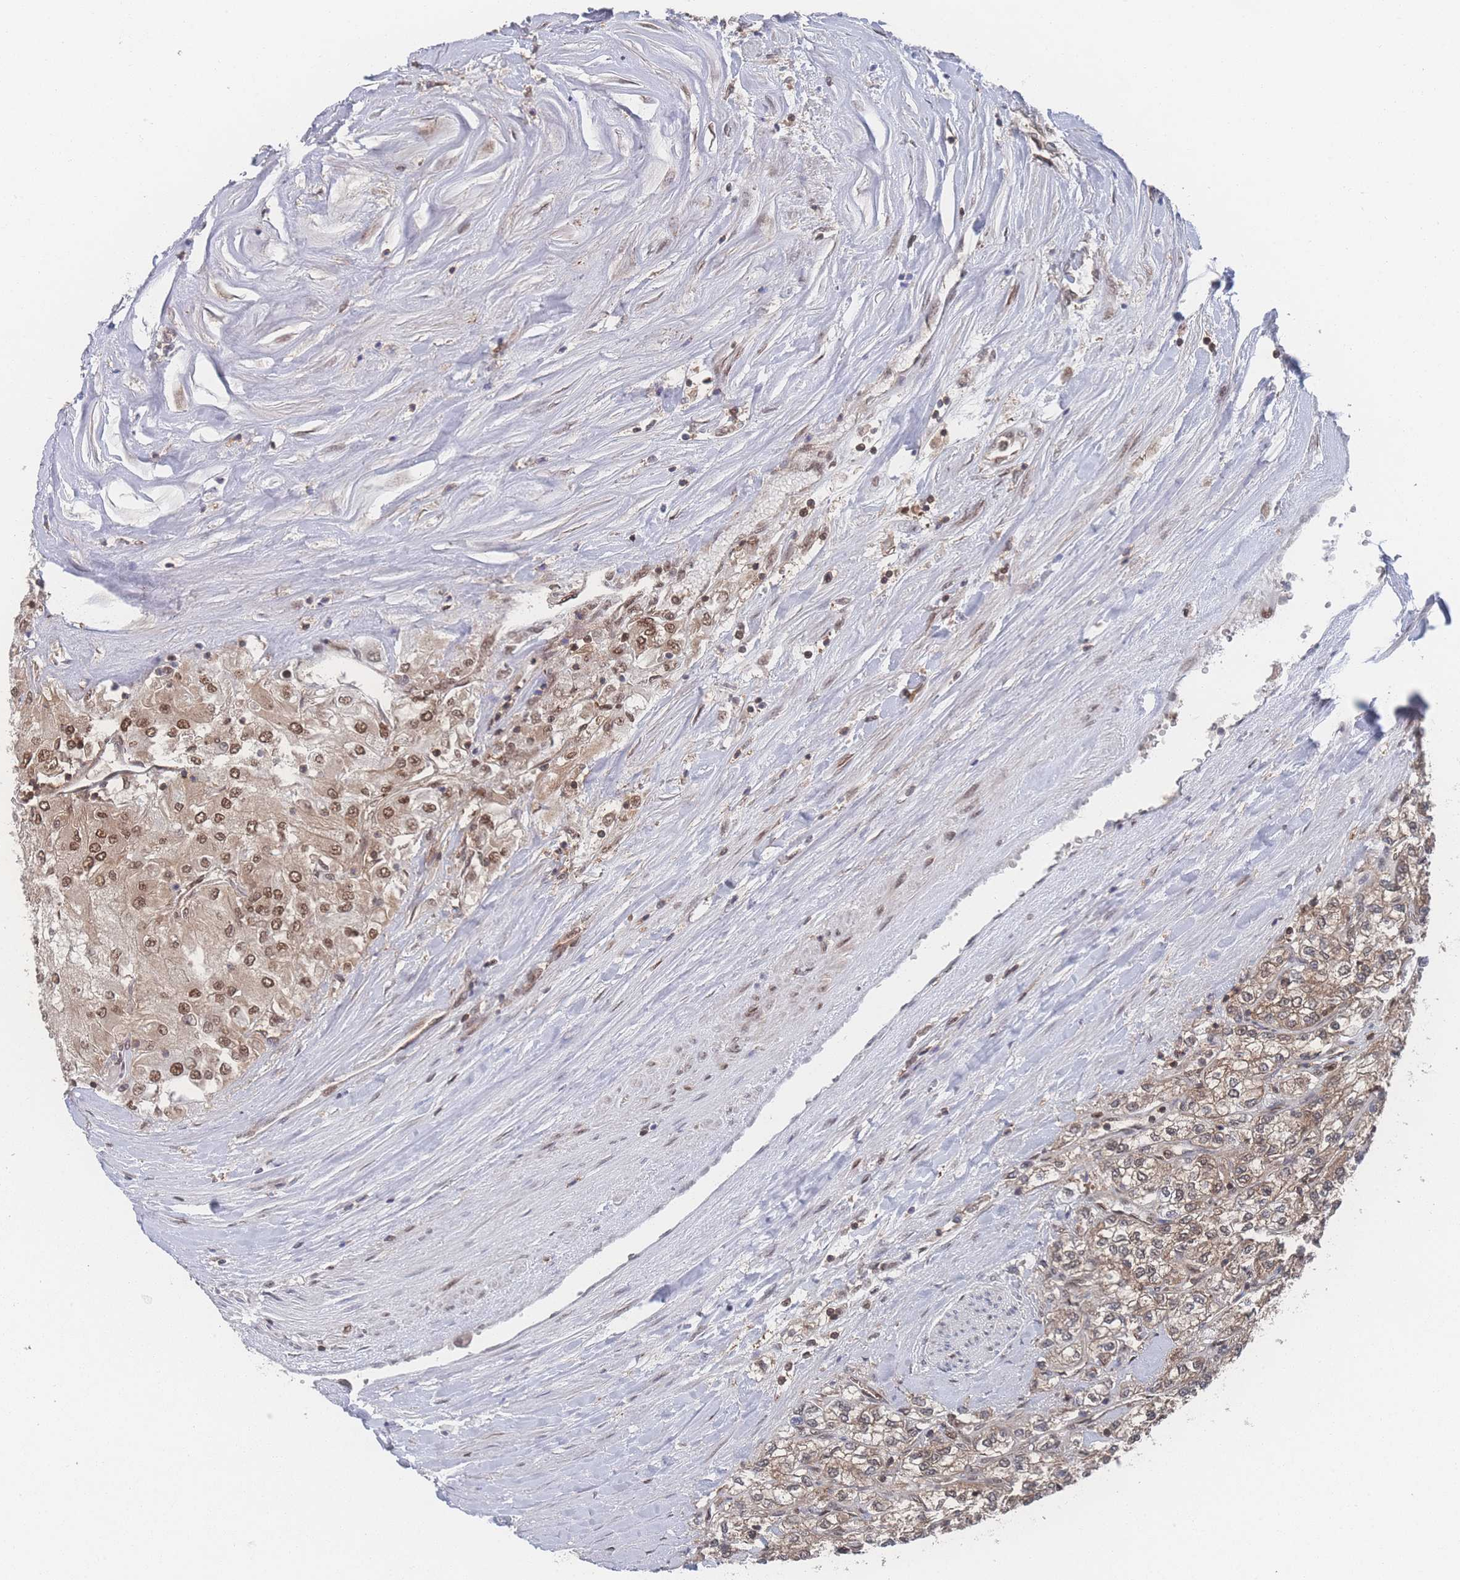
{"staining": {"intensity": "moderate", "quantity": ">75%", "location": "cytoplasmic/membranous,nuclear"}, "tissue": "renal cancer", "cell_type": "Tumor cells", "image_type": "cancer", "snomed": [{"axis": "morphology", "description": "Adenocarcinoma, NOS"}, {"axis": "topography", "description": "Kidney"}], "caption": "An image showing moderate cytoplasmic/membranous and nuclear staining in approximately >75% of tumor cells in renal adenocarcinoma, as visualized by brown immunohistochemical staining.", "gene": "PSMA1", "patient": {"sex": "male", "age": 80}}